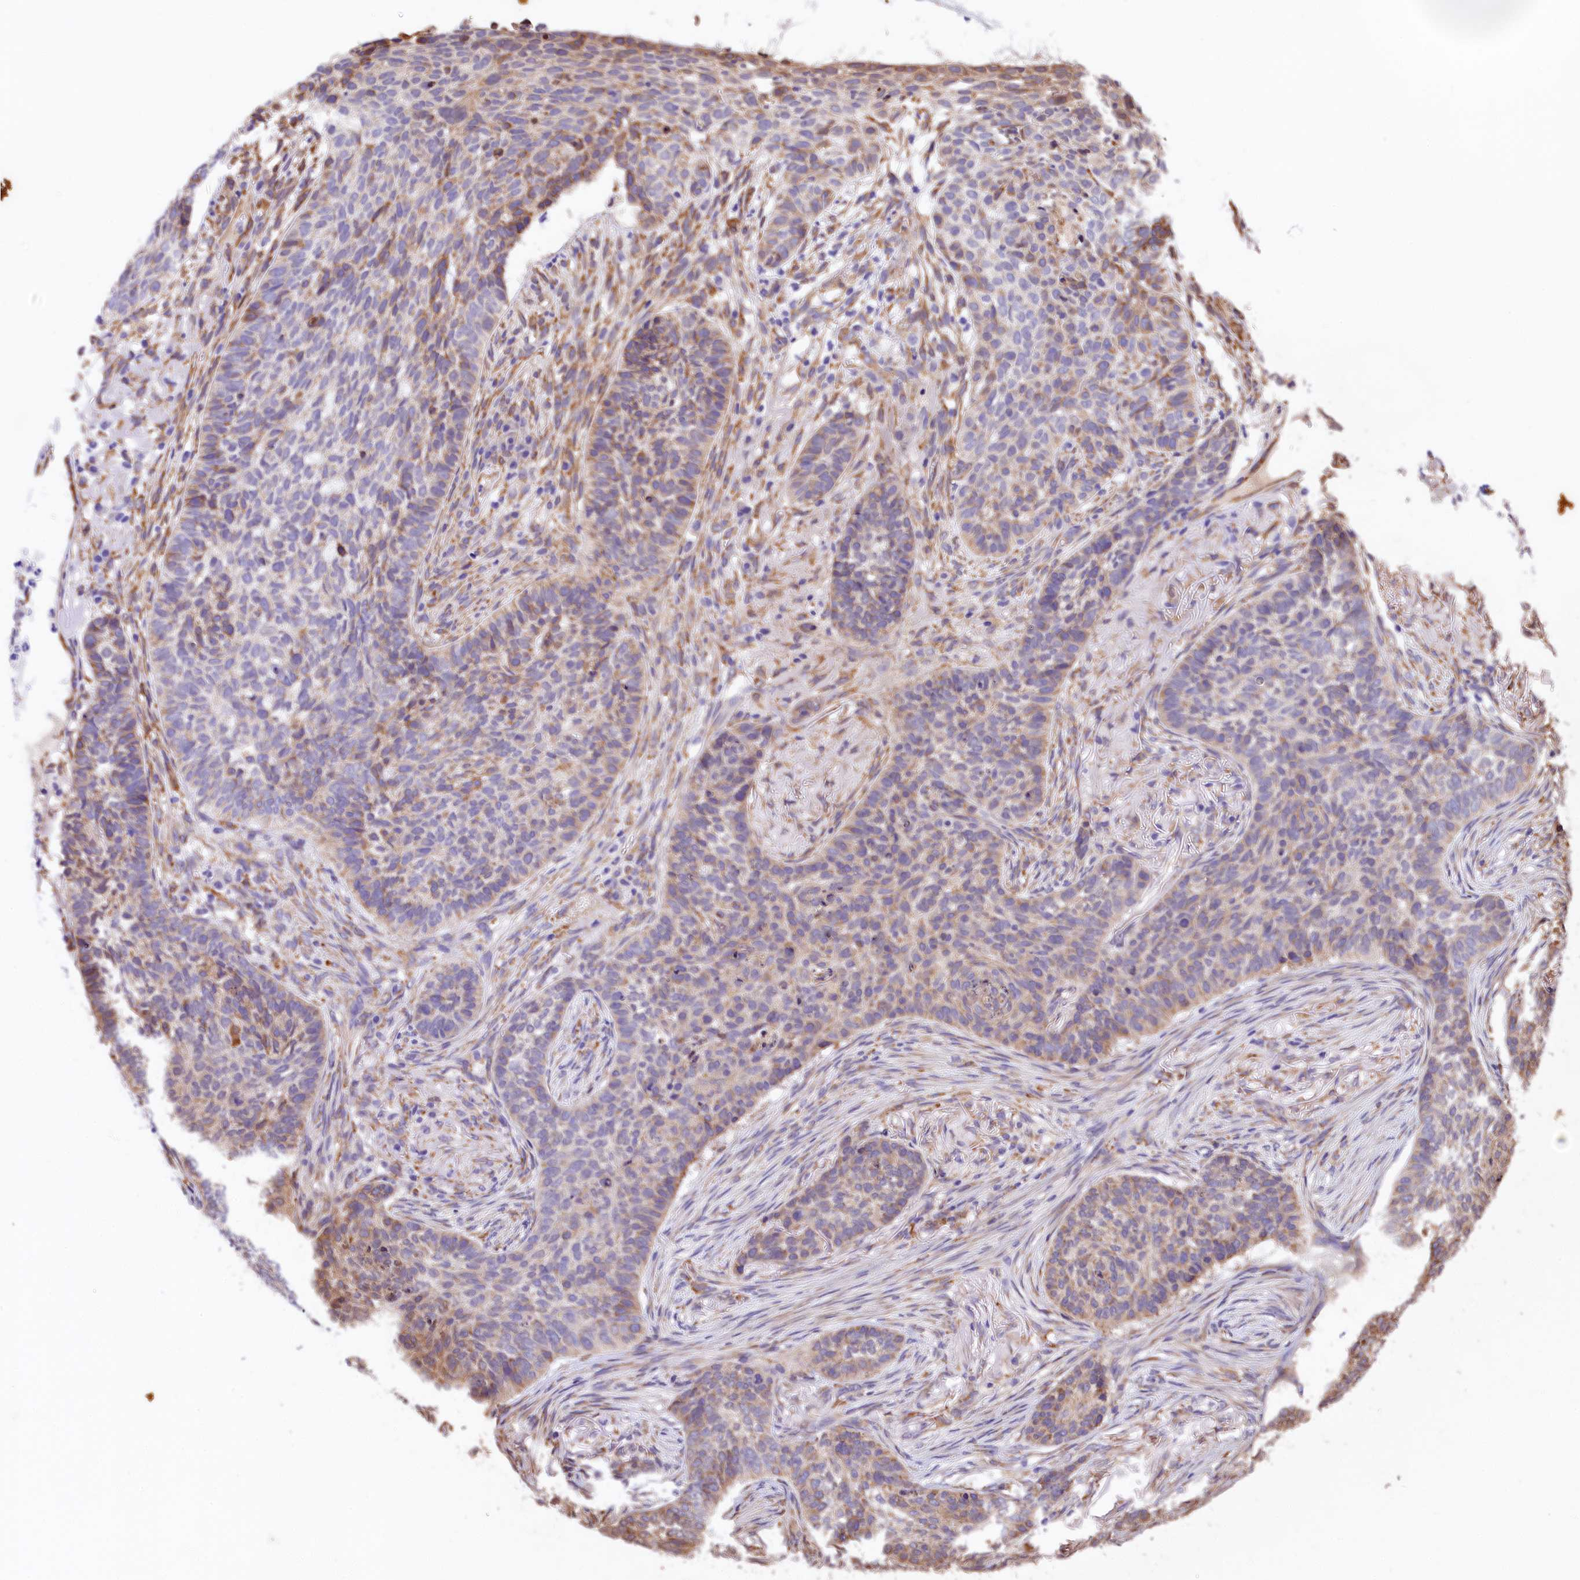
{"staining": {"intensity": "moderate", "quantity": "25%-75%", "location": "cytoplasmic/membranous"}, "tissue": "skin cancer", "cell_type": "Tumor cells", "image_type": "cancer", "snomed": [{"axis": "morphology", "description": "Basal cell carcinoma"}, {"axis": "topography", "description": "Skin"}], "caption": "Immunohistochemical staining of human skin basal cell carcinoma reveals moderate cytoplasmic/membranous protein expression in approximately 25%-75% of tumor cells.", "gene": "ITGA1", "patient": {"sex": "male", "age": 85}}